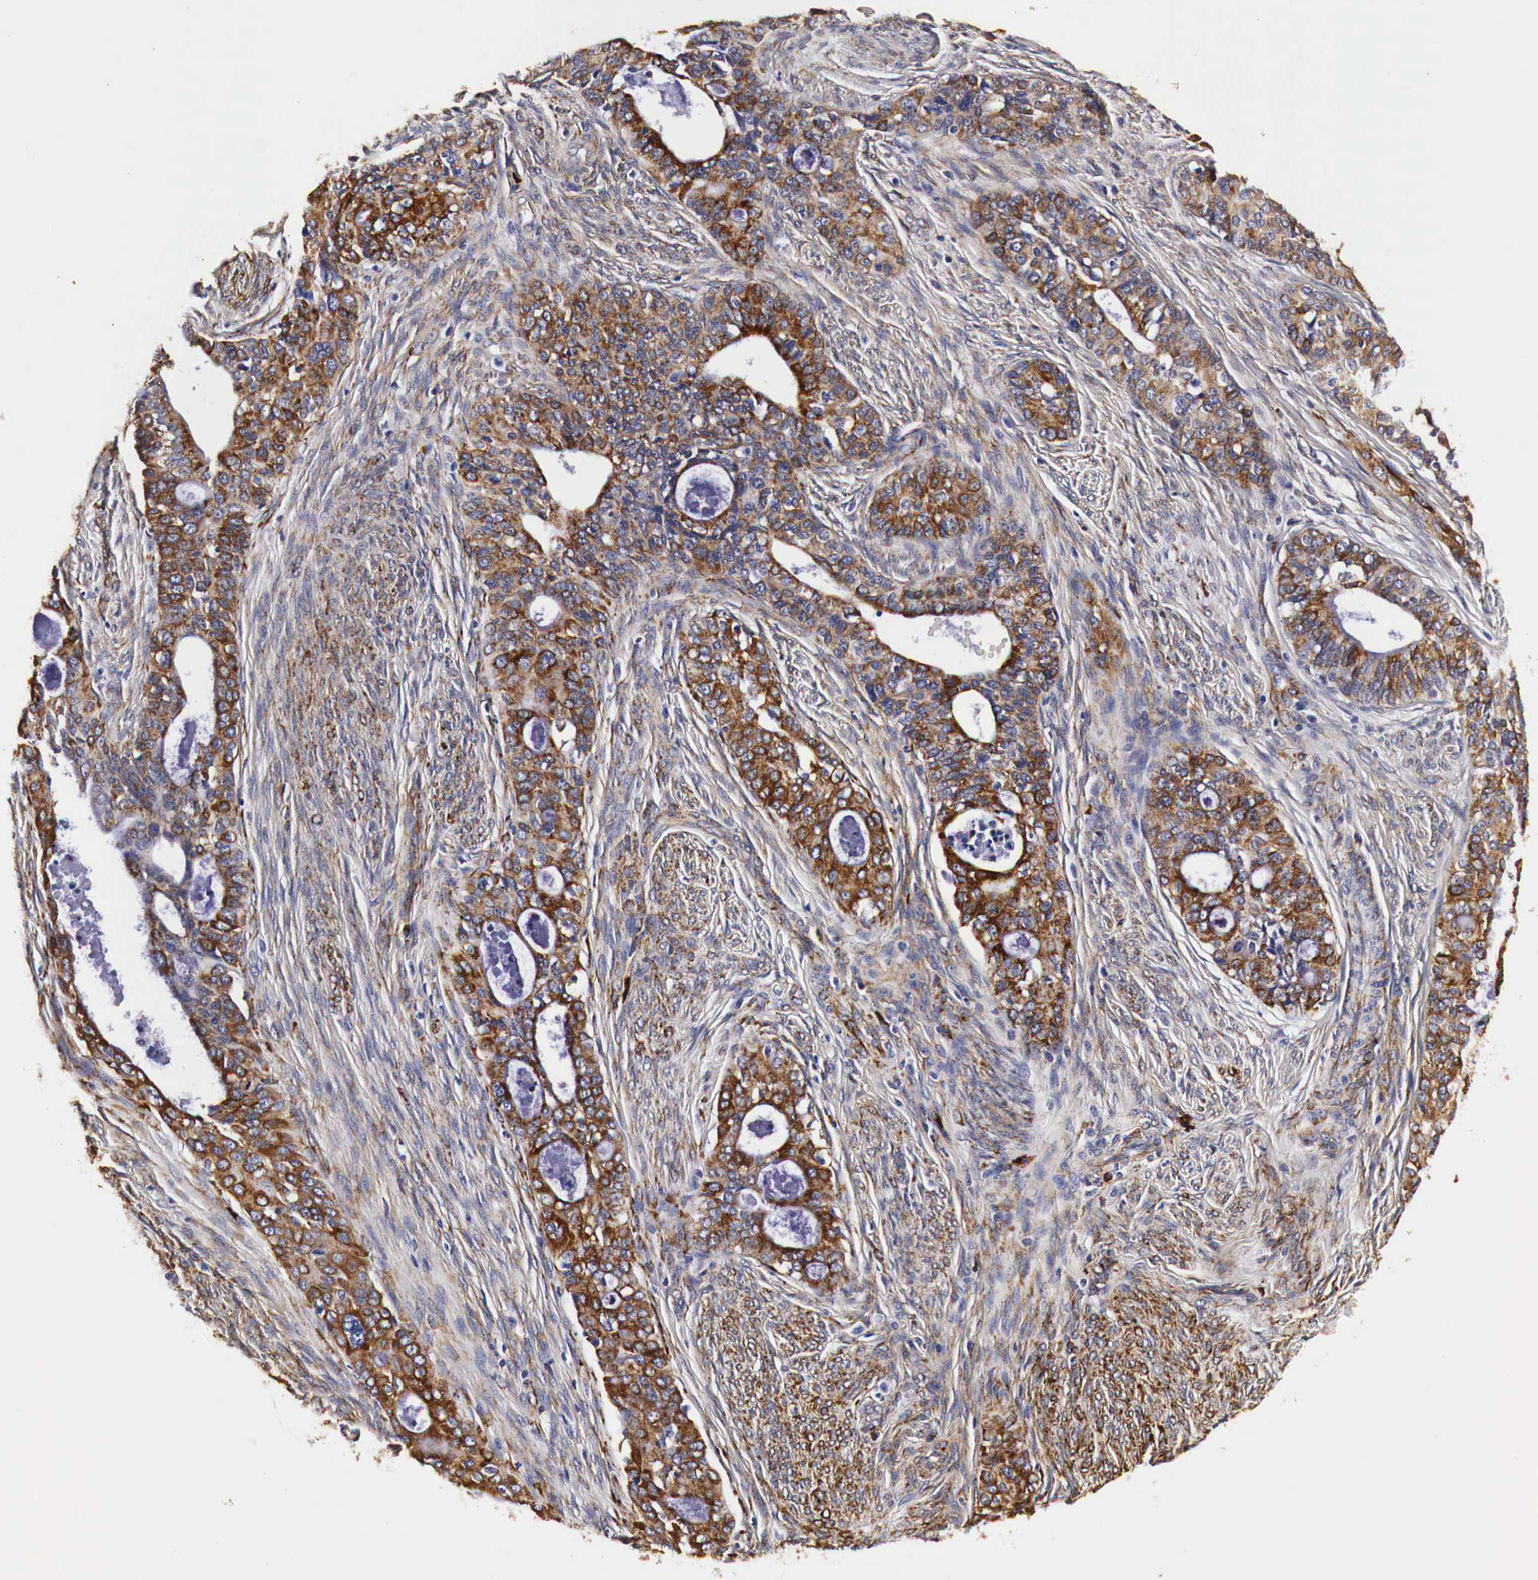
{"staining": {"intensity": "strong", "quantity": ">75%", "location": "cytoplasmic/membranous"}, "tissue": "cervical cancer", "cell_type": "Tumor cells", "image_type": "cancer", "snomed": [{"axis": "morphology", "description": "Squamous cell carcinoma, NOS"}, {"axis": "topography", "description": "Cervix"}], "caption": "Cervical squamous cell carcinoma stained with a protein marker reveals strong staining in tumor cells.", "gene": "CKAP4", "patient": {"sex": "female", "age": 34}}